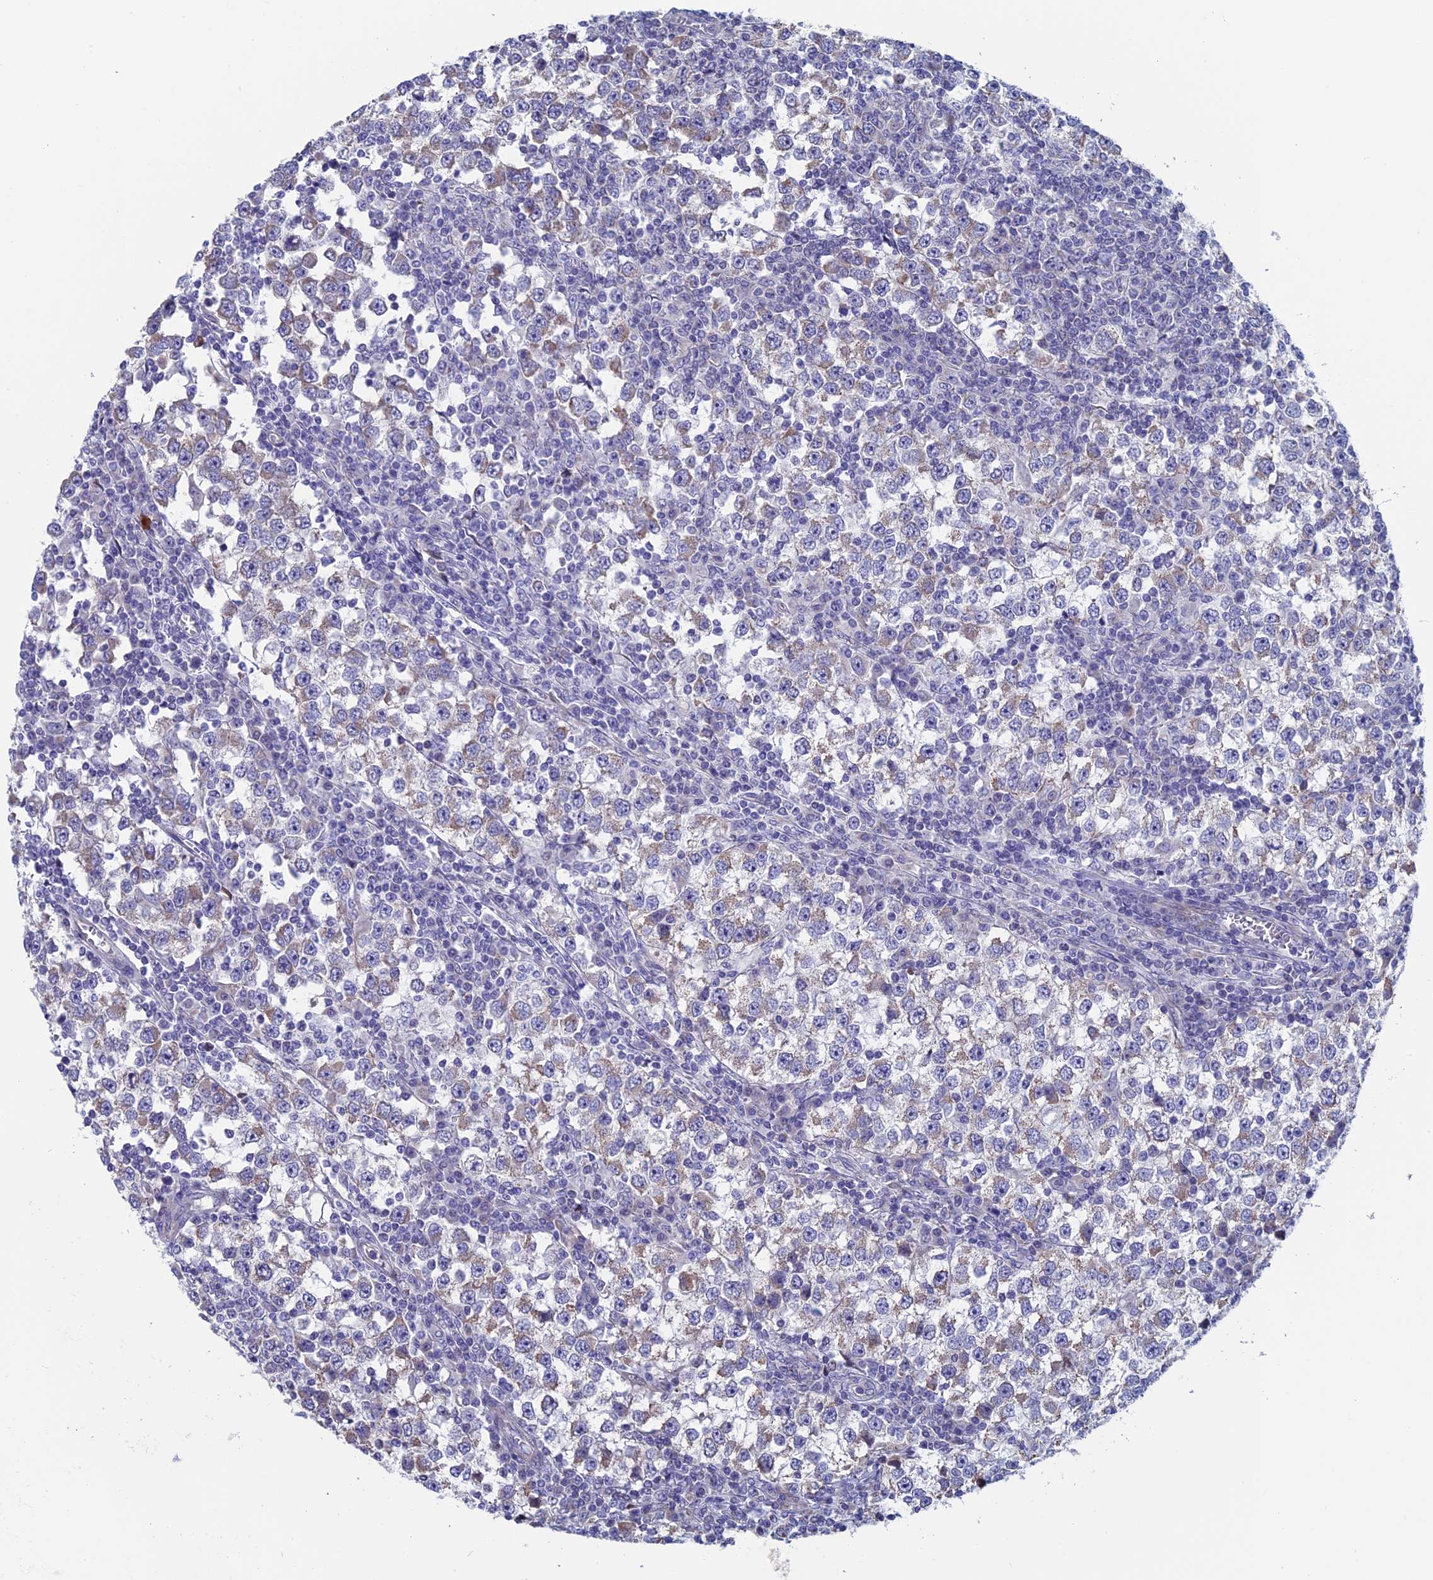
{"staining": {"intensity": "weak", "quantity": "25%-75%", "location": "cytoplasmic/membranous"}, "tissue": "testis cancer", "cell_type": "Tumor cells", "image_type": "cancer", "snomed": [{"axis": "morphology", "description": "Seminoma, NOS"}, {"axis": "topography", "description": "Testis"}], "caption": "The micrograph exhibits a brown stain indicating the presence of a protein in the cytoplasmic/membranous of tumor cells in testis cancer.", "gene": "NIBAN3", "patient": {"sex": "male", "age": 65}}